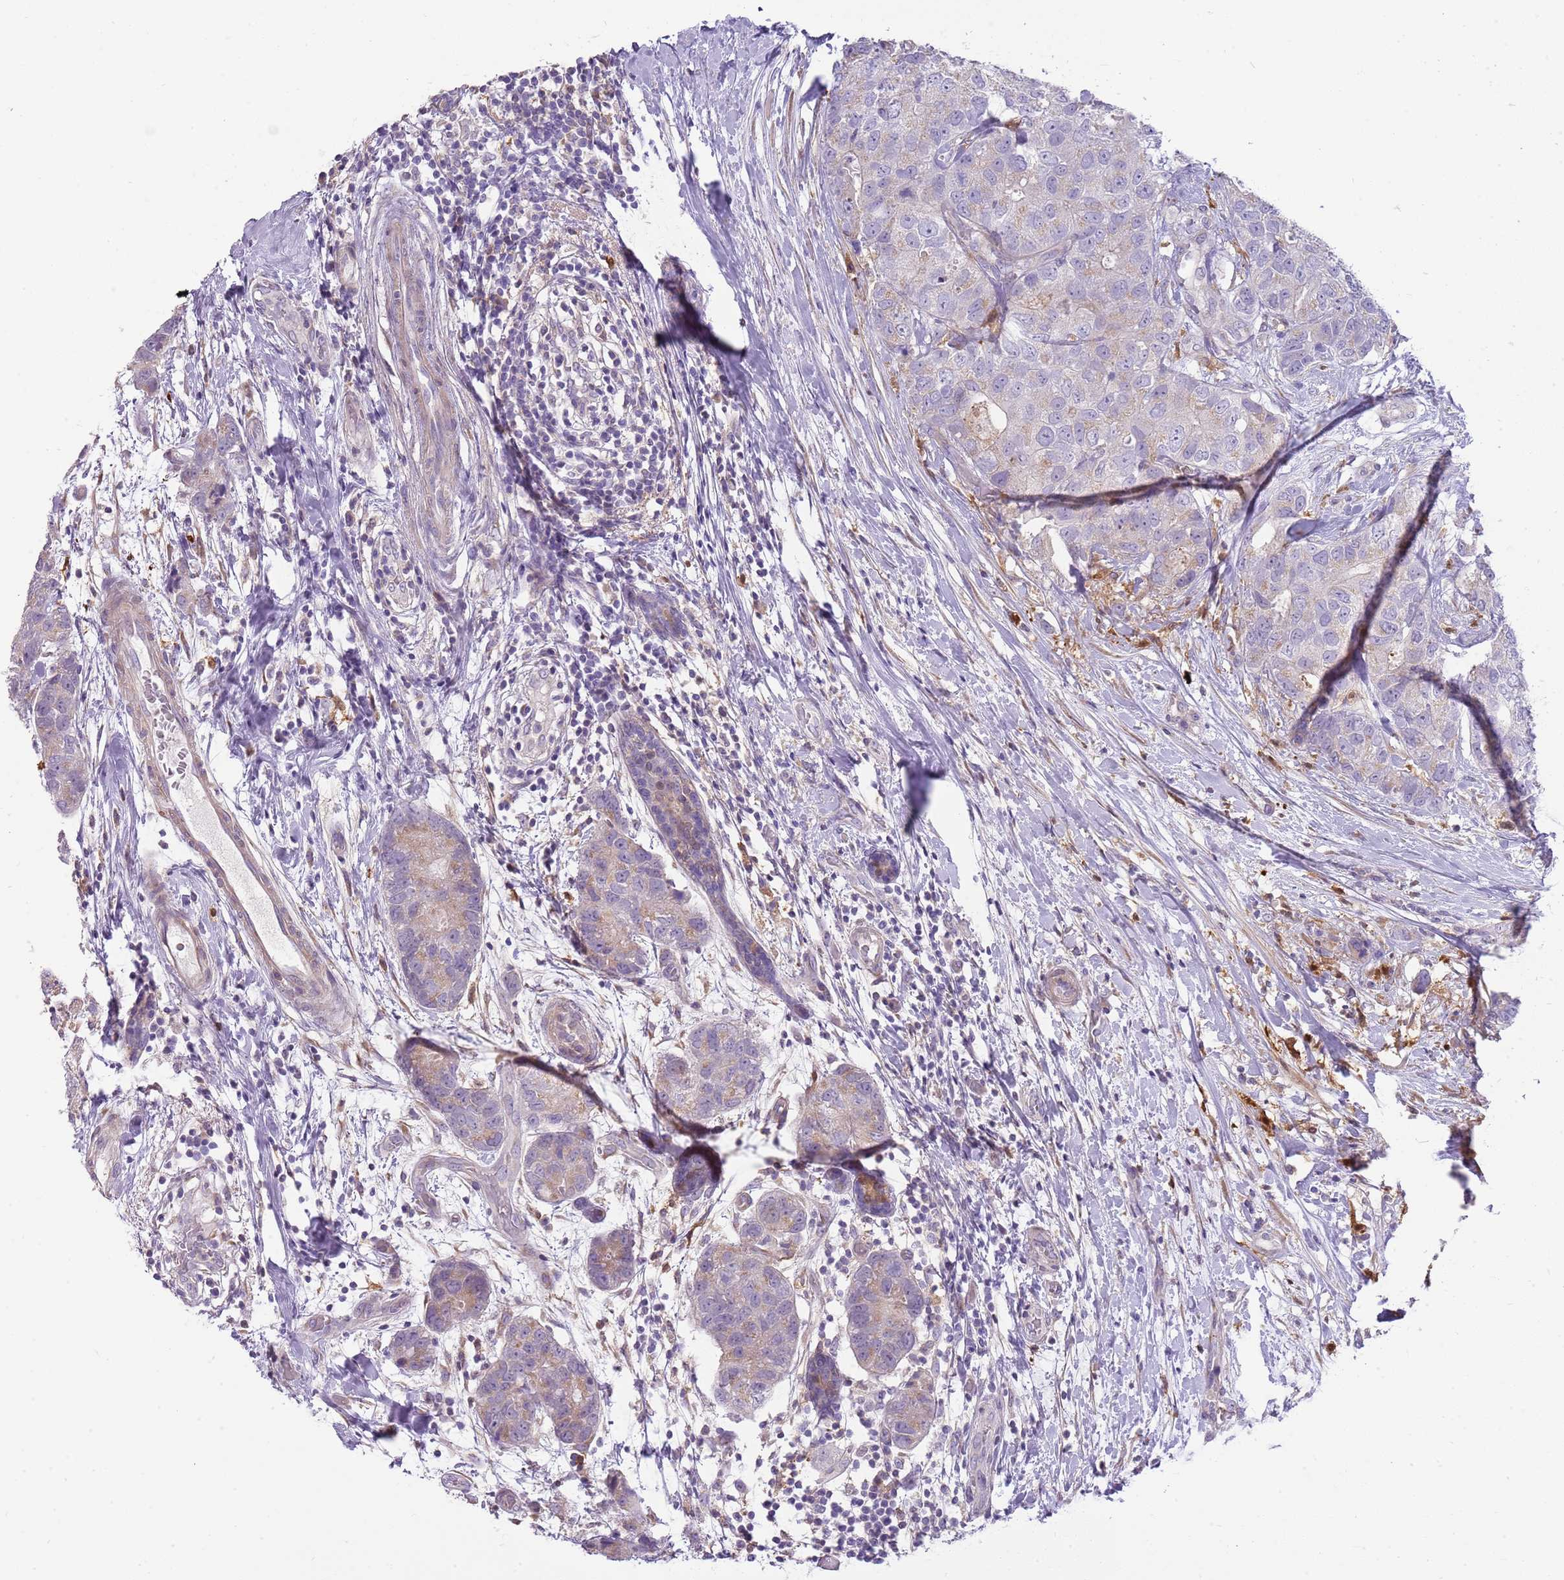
{"staining": {"intensity": "moderate", "quantity": "25%-75%", "location": "cytoplasmic/membranous"}, "tissue": "breast cancer", "cell_type": "Tumor cells", "image_type": "cancer", "snomed": [{"axis": "morphology", "description": "Duct carcinoma"}, {"axis": "topography", "description": "Breast"}], "caption": "Breast cancer (infiltrating ductal carcinoma) tissue displays moderate cytoplasmic/membranous positivity in approximately 25%-75% of tumor cells, visualized by immunohistochemistry.", "gene": "DIPK1C", "patient": {"sex": "female", "age": 62}}